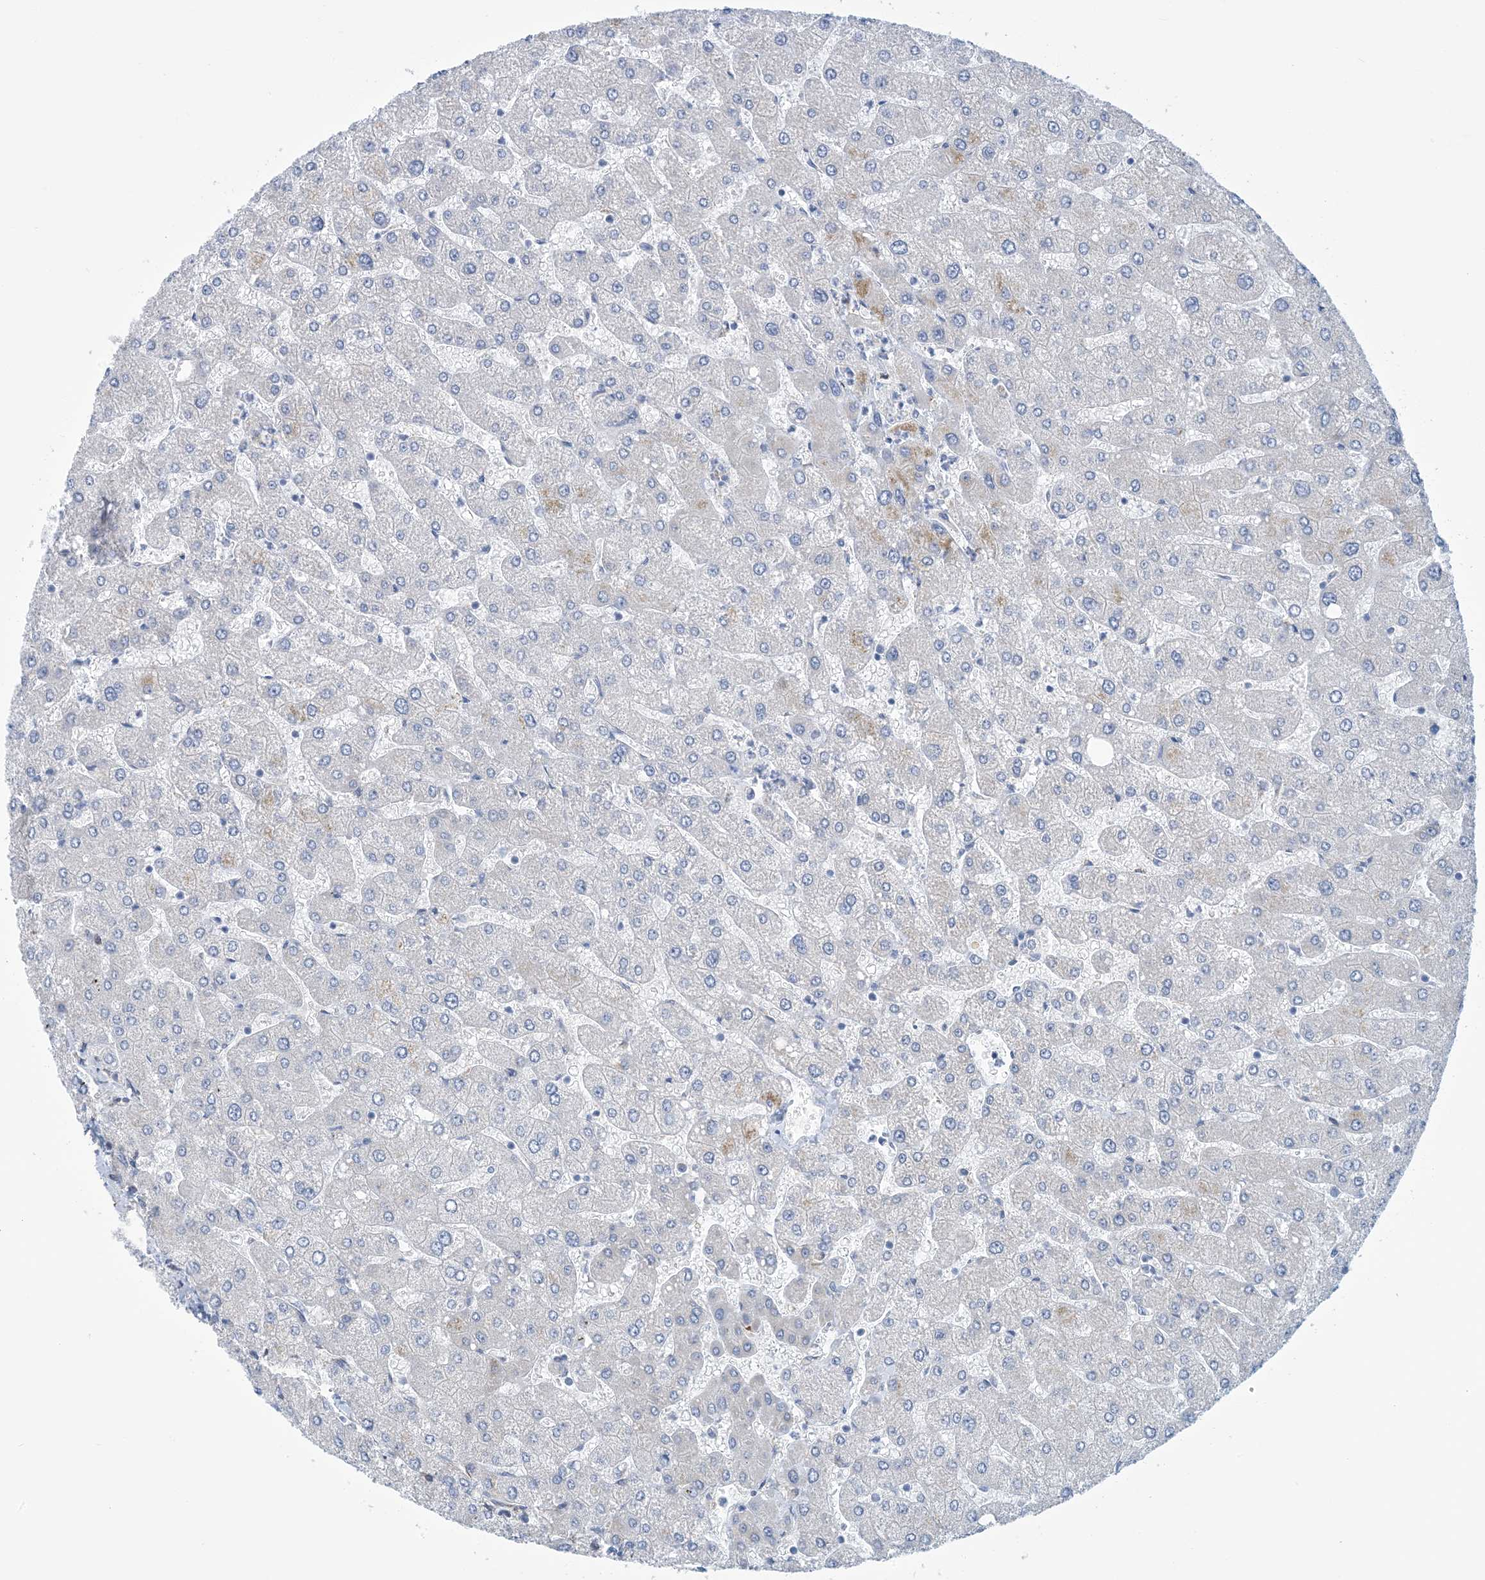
{"staining": {"intensity": "negative", "quantity": "none", "location": "none"}, "tissue": "liver", "cell_type": "Cholangiocytes", "image_type": "normal", "snomed": [{"axis": "morphology", "description": "Normal tissue, NOS"}, {"axis": "topography", "description": "Liver"}], "caption": "Image shows no protein staining in cholangiocytes of unremarkable liver. The staining is performed using DAB brown chromogen with nuclei counter-stained in using hematoxylin.", "gene": "CCDC14", "patient": {"sex": "male", "age": 55}}